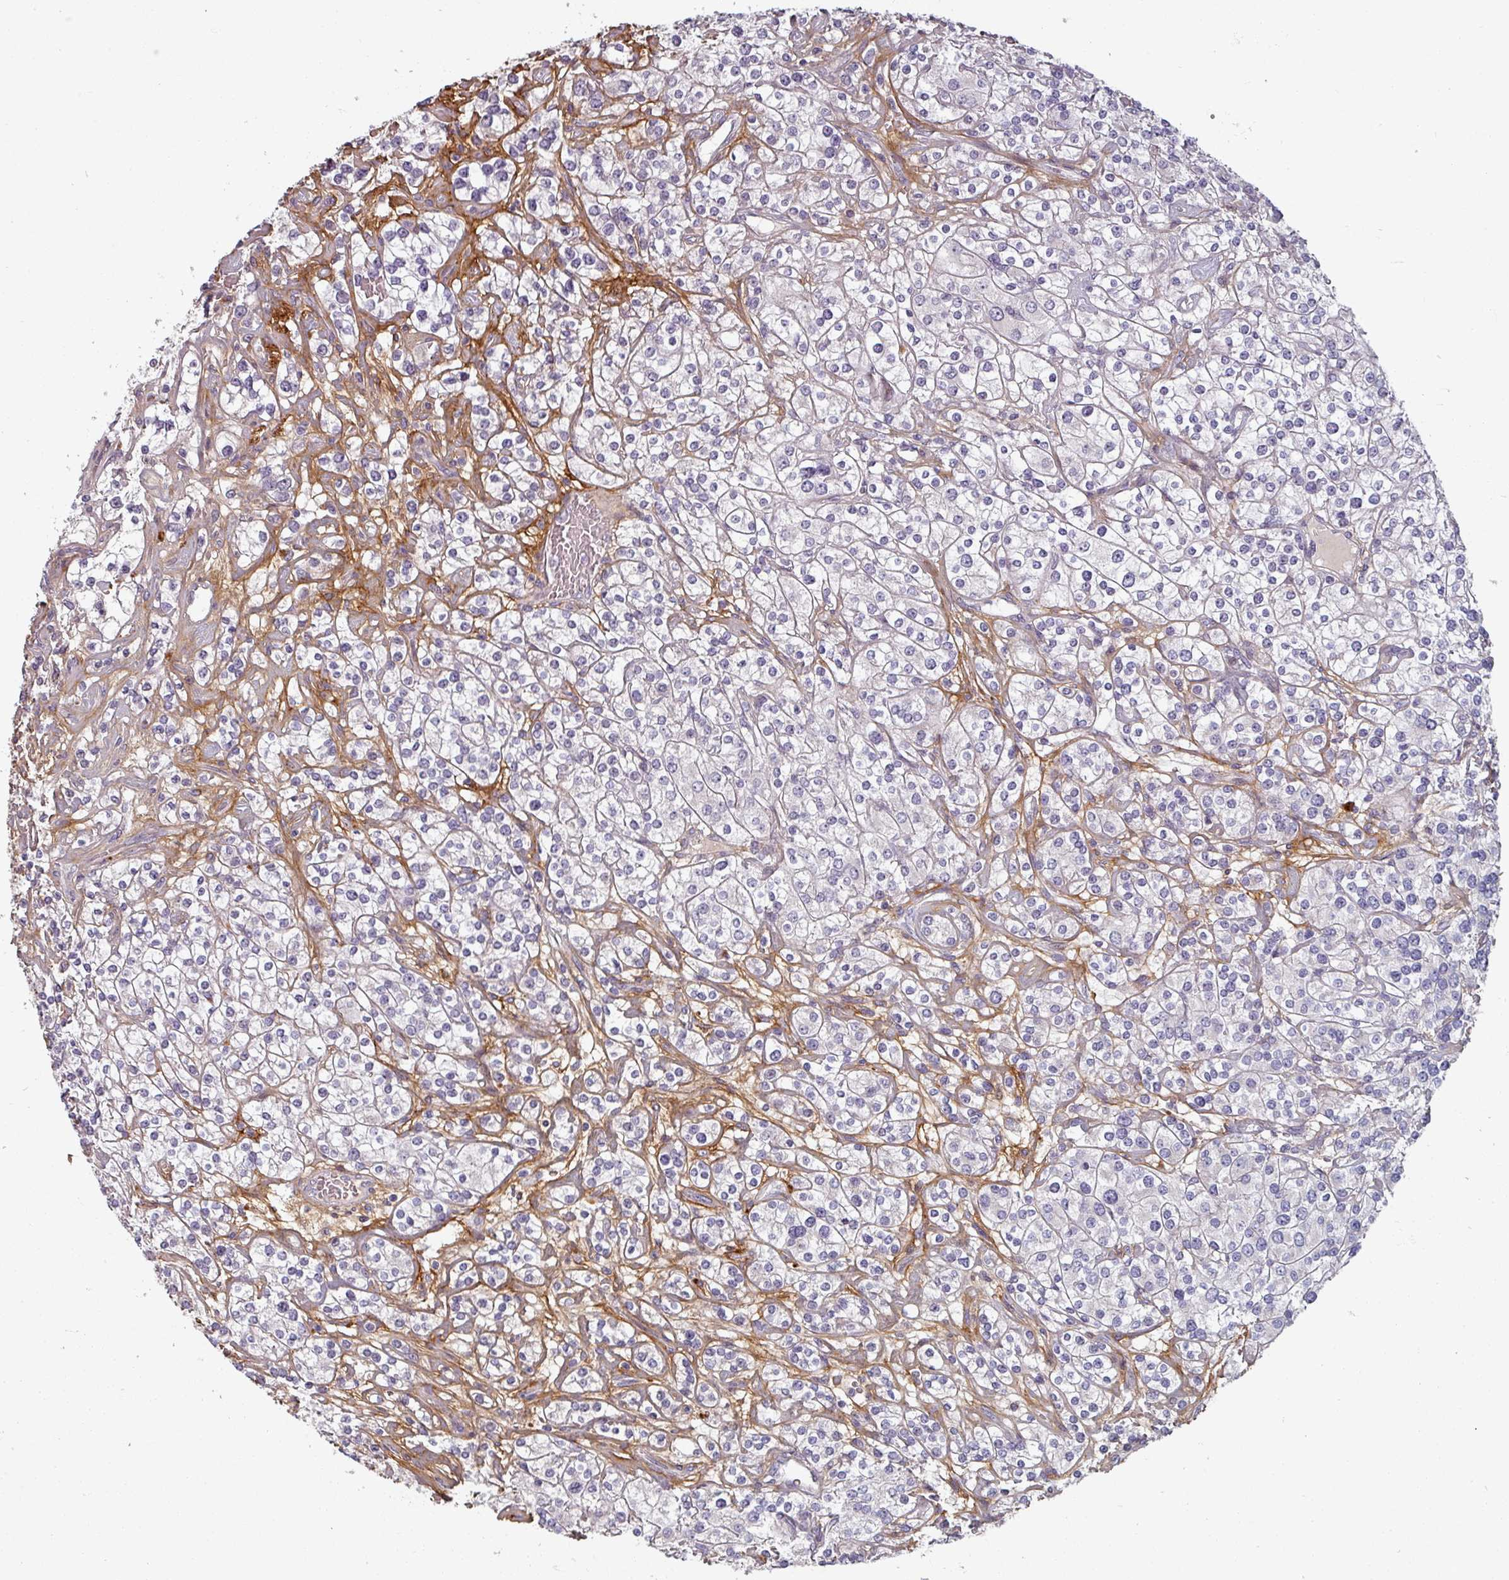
{"staining": {"intensity": "negative", "quantity": "none", "location": "none"}, "tissue": "renal cancer", "cell_type": "Tumor cells", "image_type": "cancer", "snomed": [{"axis": "morphology", "description": "Adenocarcinoma, NOS"}, {"axis": "topography", "description": "Kidney"}], "caption": "This histopathology image is of adenocarcinoma (renal) stained with immunohistochemistry to label a protein in brown with the nuclei are counter-stained blue. There is no staining in tumor cells.", "gene": "CYB5RL", "patient": {"sex": "male", "age": 77}}